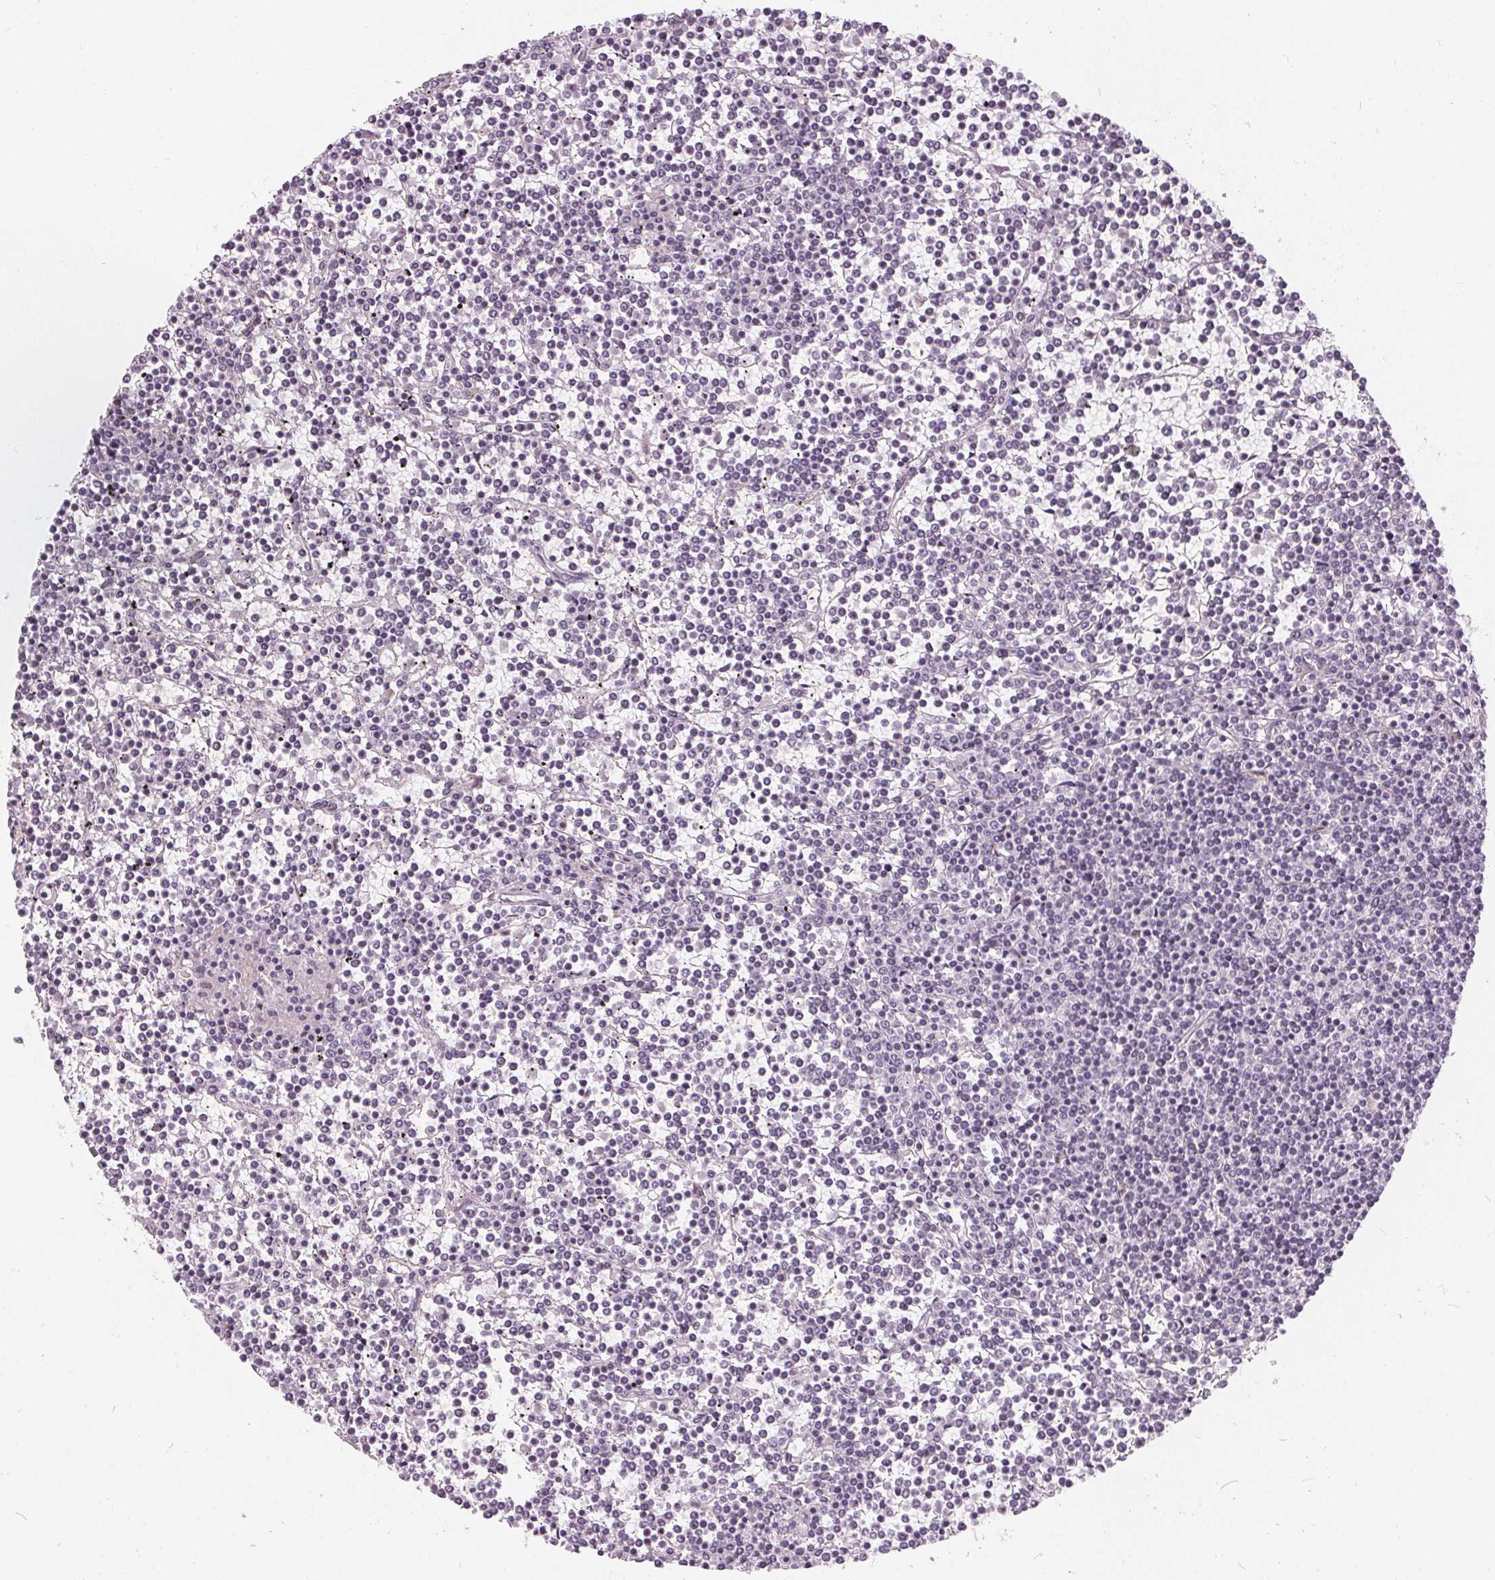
{"staining": {"intensity": "negative", "quantity": "none", "location": "none"}, "tissue": "lymphoma", "cell_type": "Tumor cells", "image_type": "cancer", "snomed": [{"axis": "morphology", "description": "Malignant lymphoma, non-Hodgkin's type, Low grade"}, {"axis": "topography", "description": "Spleen"}], "caption": "IHC micrograph of neoplastic tissue: lymphoma stained with DAB exhibits no significant protein staining in tumor cells.", "gene": "HOPX", "patient": {"sex": "female", "age": 19}}